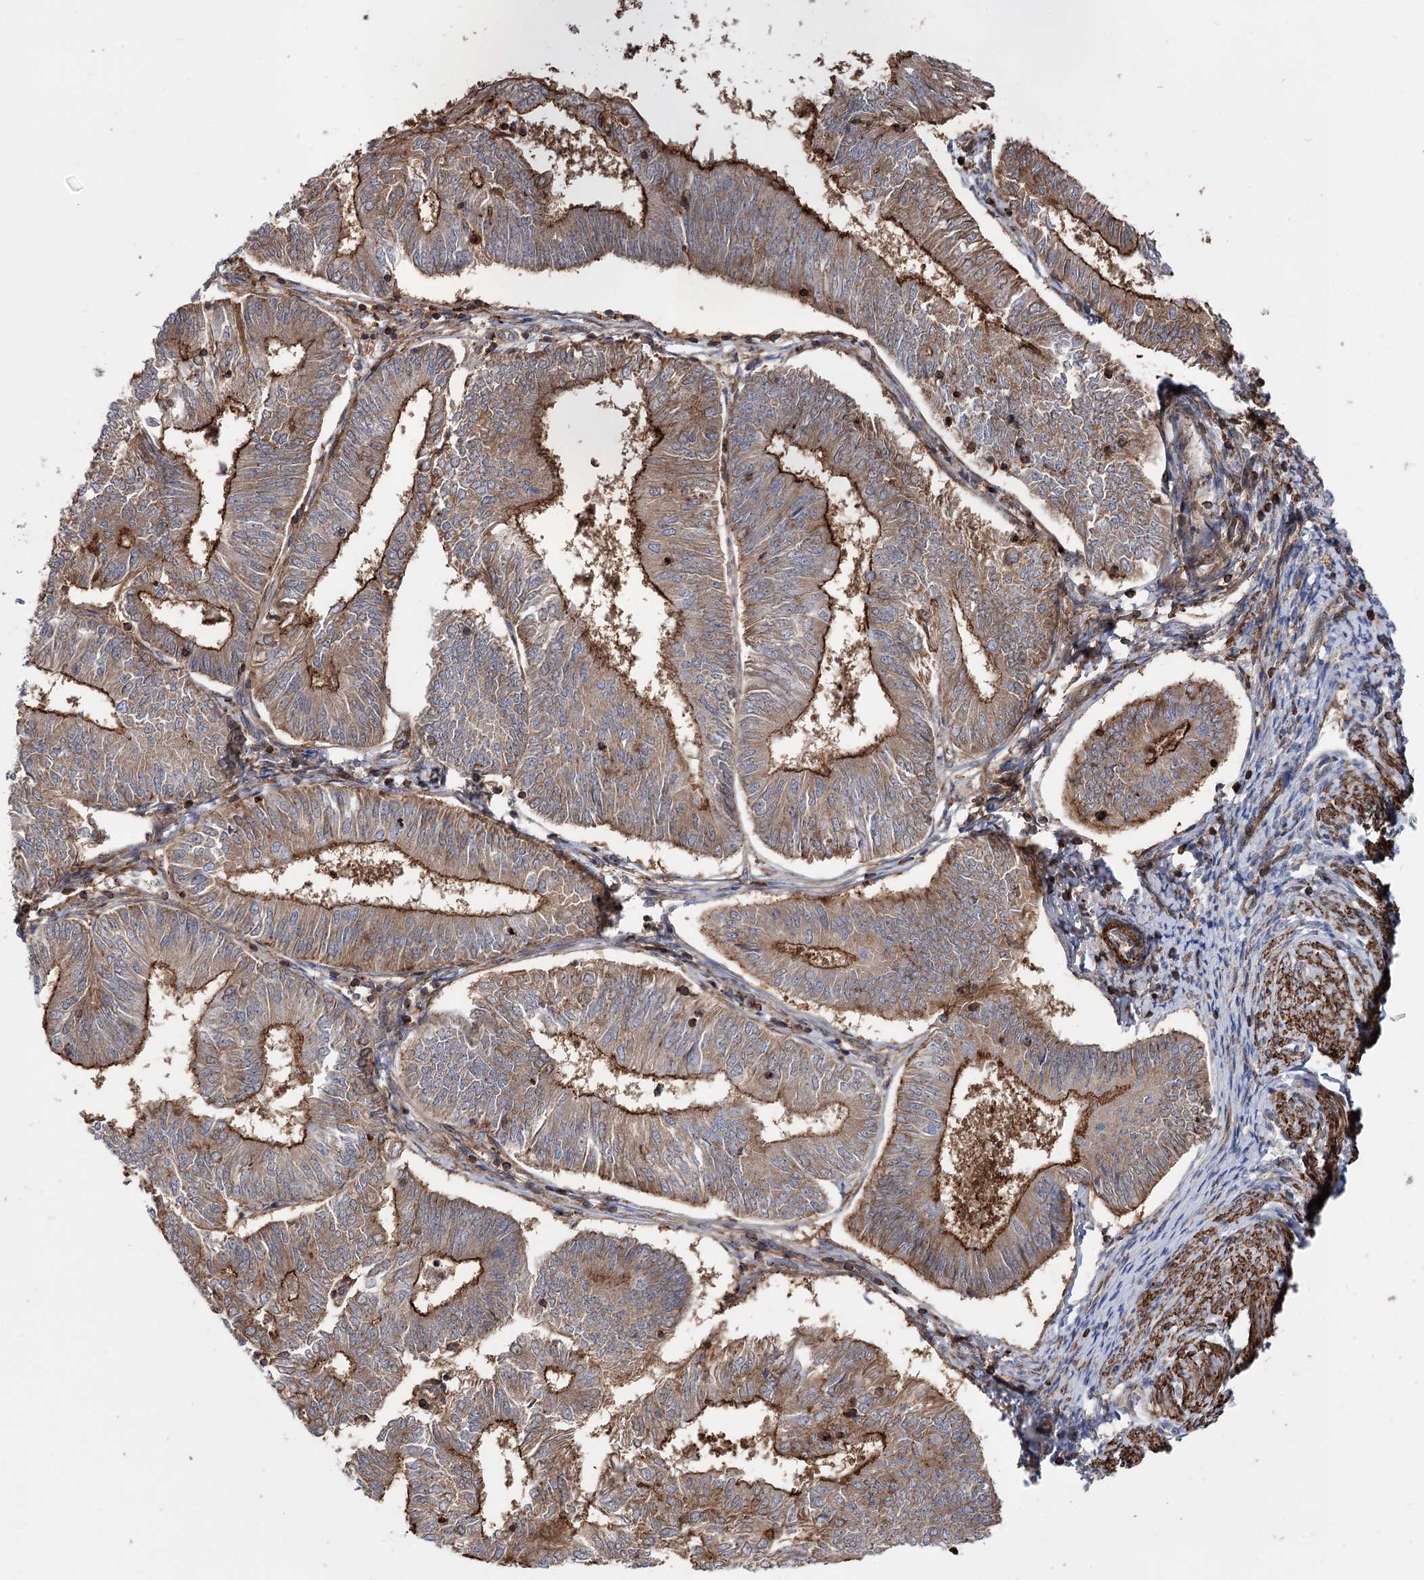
{"staining": {"intensity": "strong", "quantity": ">75%", "location": "cytoplasmic/membranous"}, "tissue": "endometrial cancer", "cell_type": "Tumor cells", "image_type": "cancer", "snomed": [{"axis": "morphology", "description": "Adenocarcinoma, NOS"}, {"axis": "topography", "description": "Endometrium"}], "caption": "Adenocarcinoma (endometrial) tissue shows strong cytoplasmic/membranous expression in about >75% of tumor cells", "gene": "DPP3", "patient": {"sex": "female", "age": 58}}